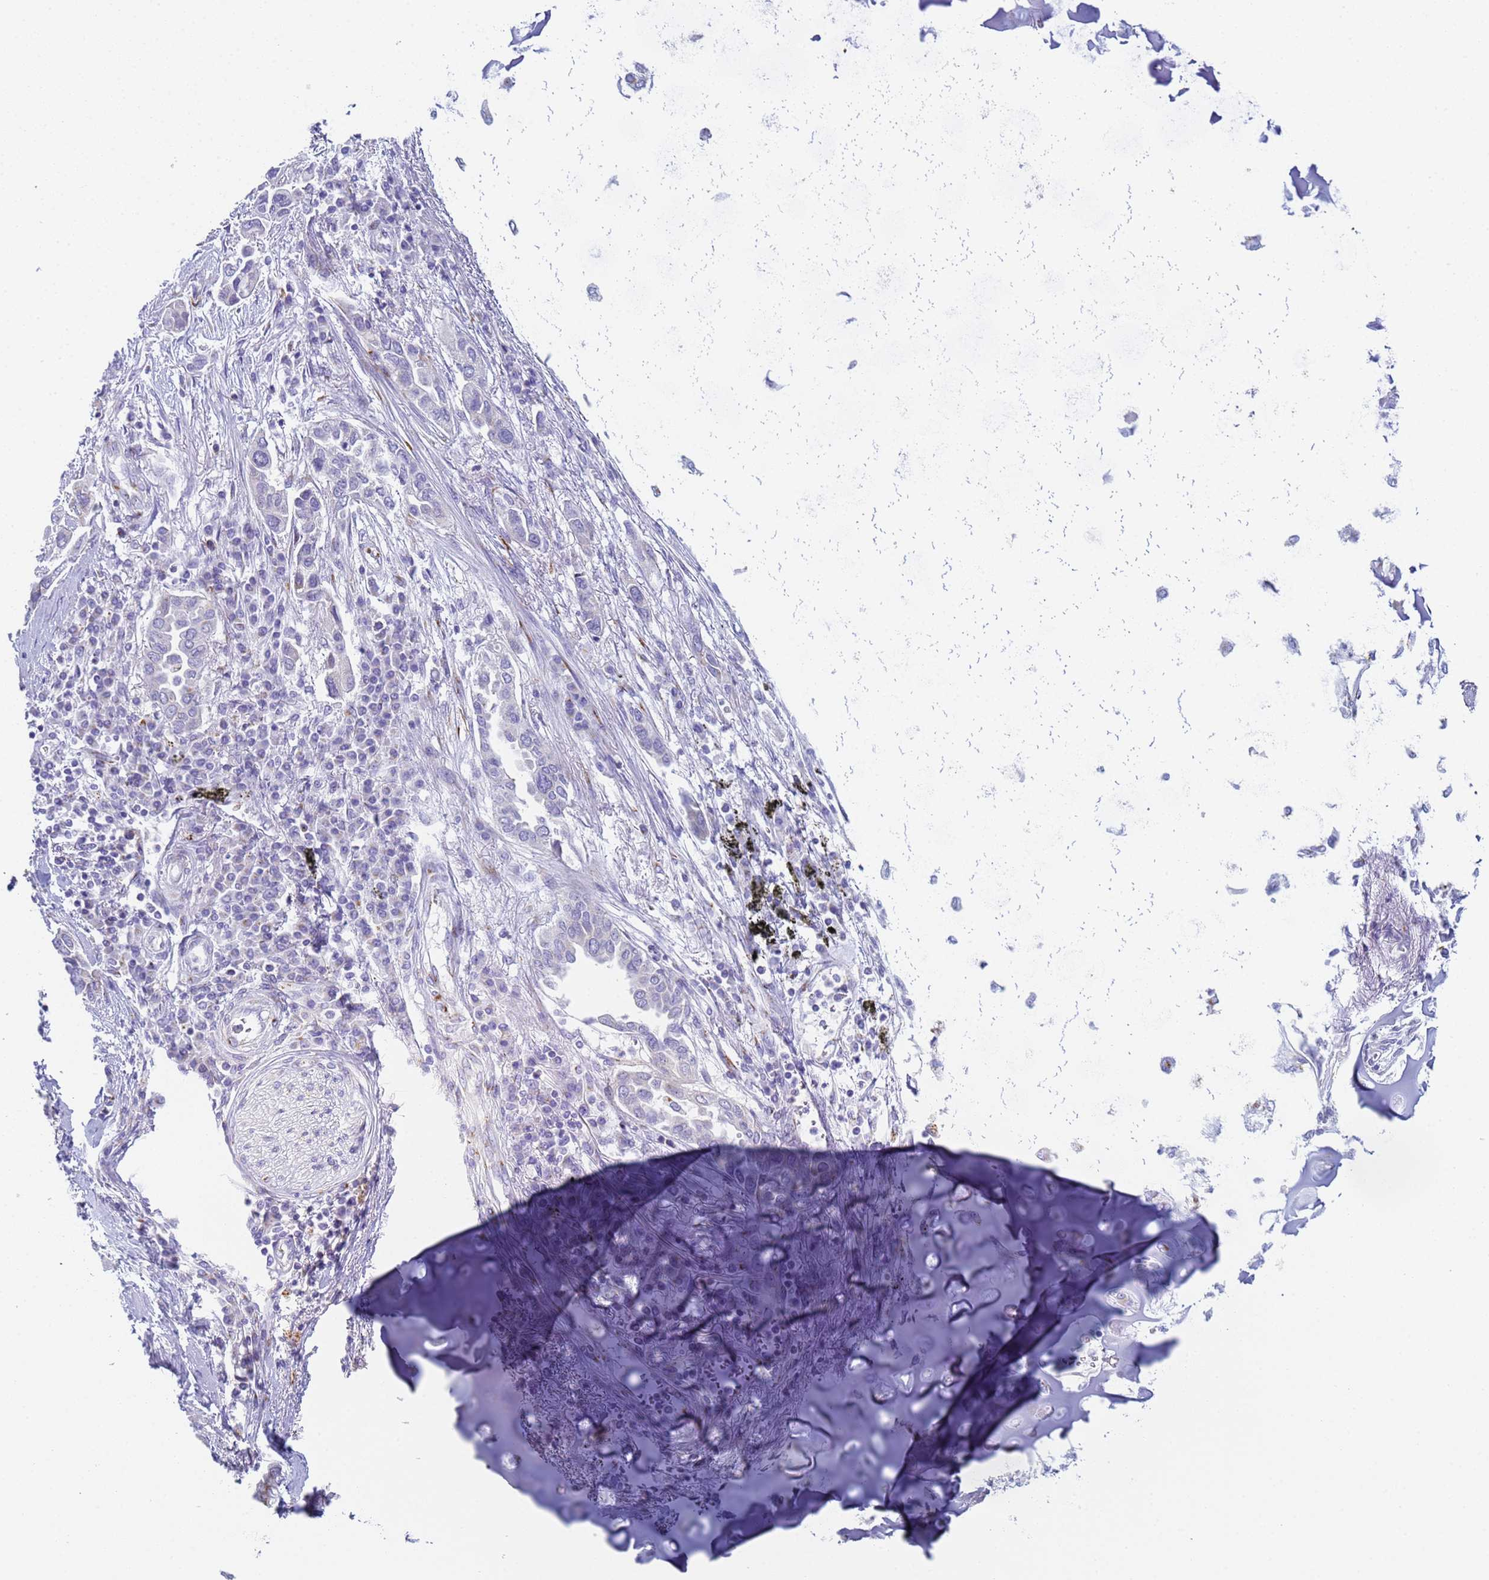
{"staining": {"intensity": "negative", "quantity": "none", "location": "none"}, "tissue": "lung cancer", "cell_type": "Tumor cells", "image_type": "cancer", "snomed": [{"axis": "morphology", "description": "Adenocarcinoma, NOS"}, {"axis": "topography", "description": "Lung"}], "caption": "Lung cancer was stained to show a protein in brown. There is no significant expression in tumor cells. (Immunohistochemistry, brightfield microscopy, high magnification).", "gene": "CR1", "patient": {"sex": "female", "age": 76}}